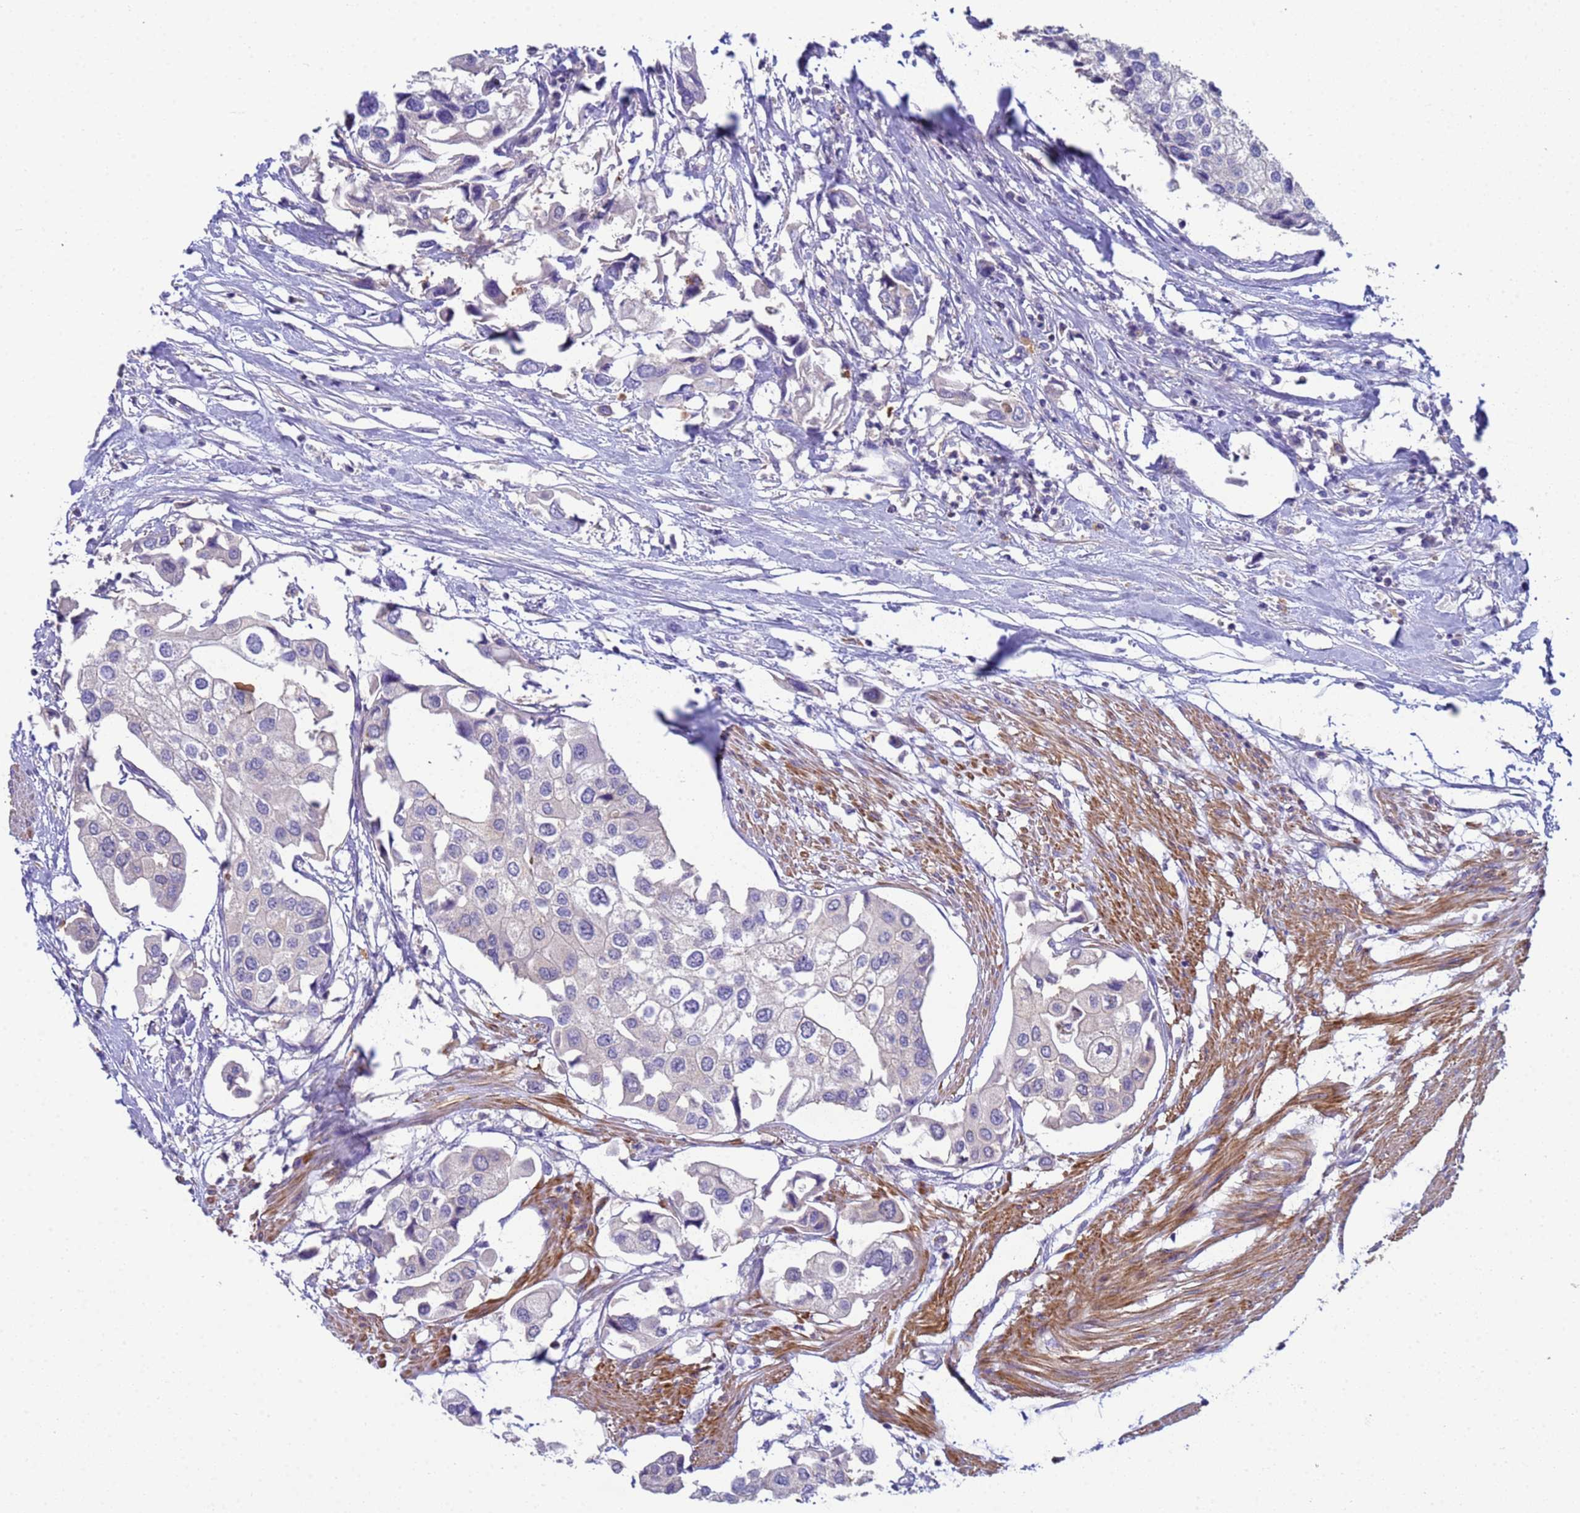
{"staining": {"intensity": "negative", "quantity": "none", "location": "none"}, "tissue": "urothelial cancer", "cell_type": "Tumor cells", "image_type": "cancer", "snomed": [{"axis": "morphology", "description": "Urothelial carcinoma, High grade"}, {"axis": "topography", "description": "Urinary bladder"}], "caption": "High power microscopy histopathology image of an immunohistochemistry micrograph of urothelial cancer, revealing no significant expression in tumor cells.", "gene": "KLHL13", "patient": {"sex": "male", "age": 64}}